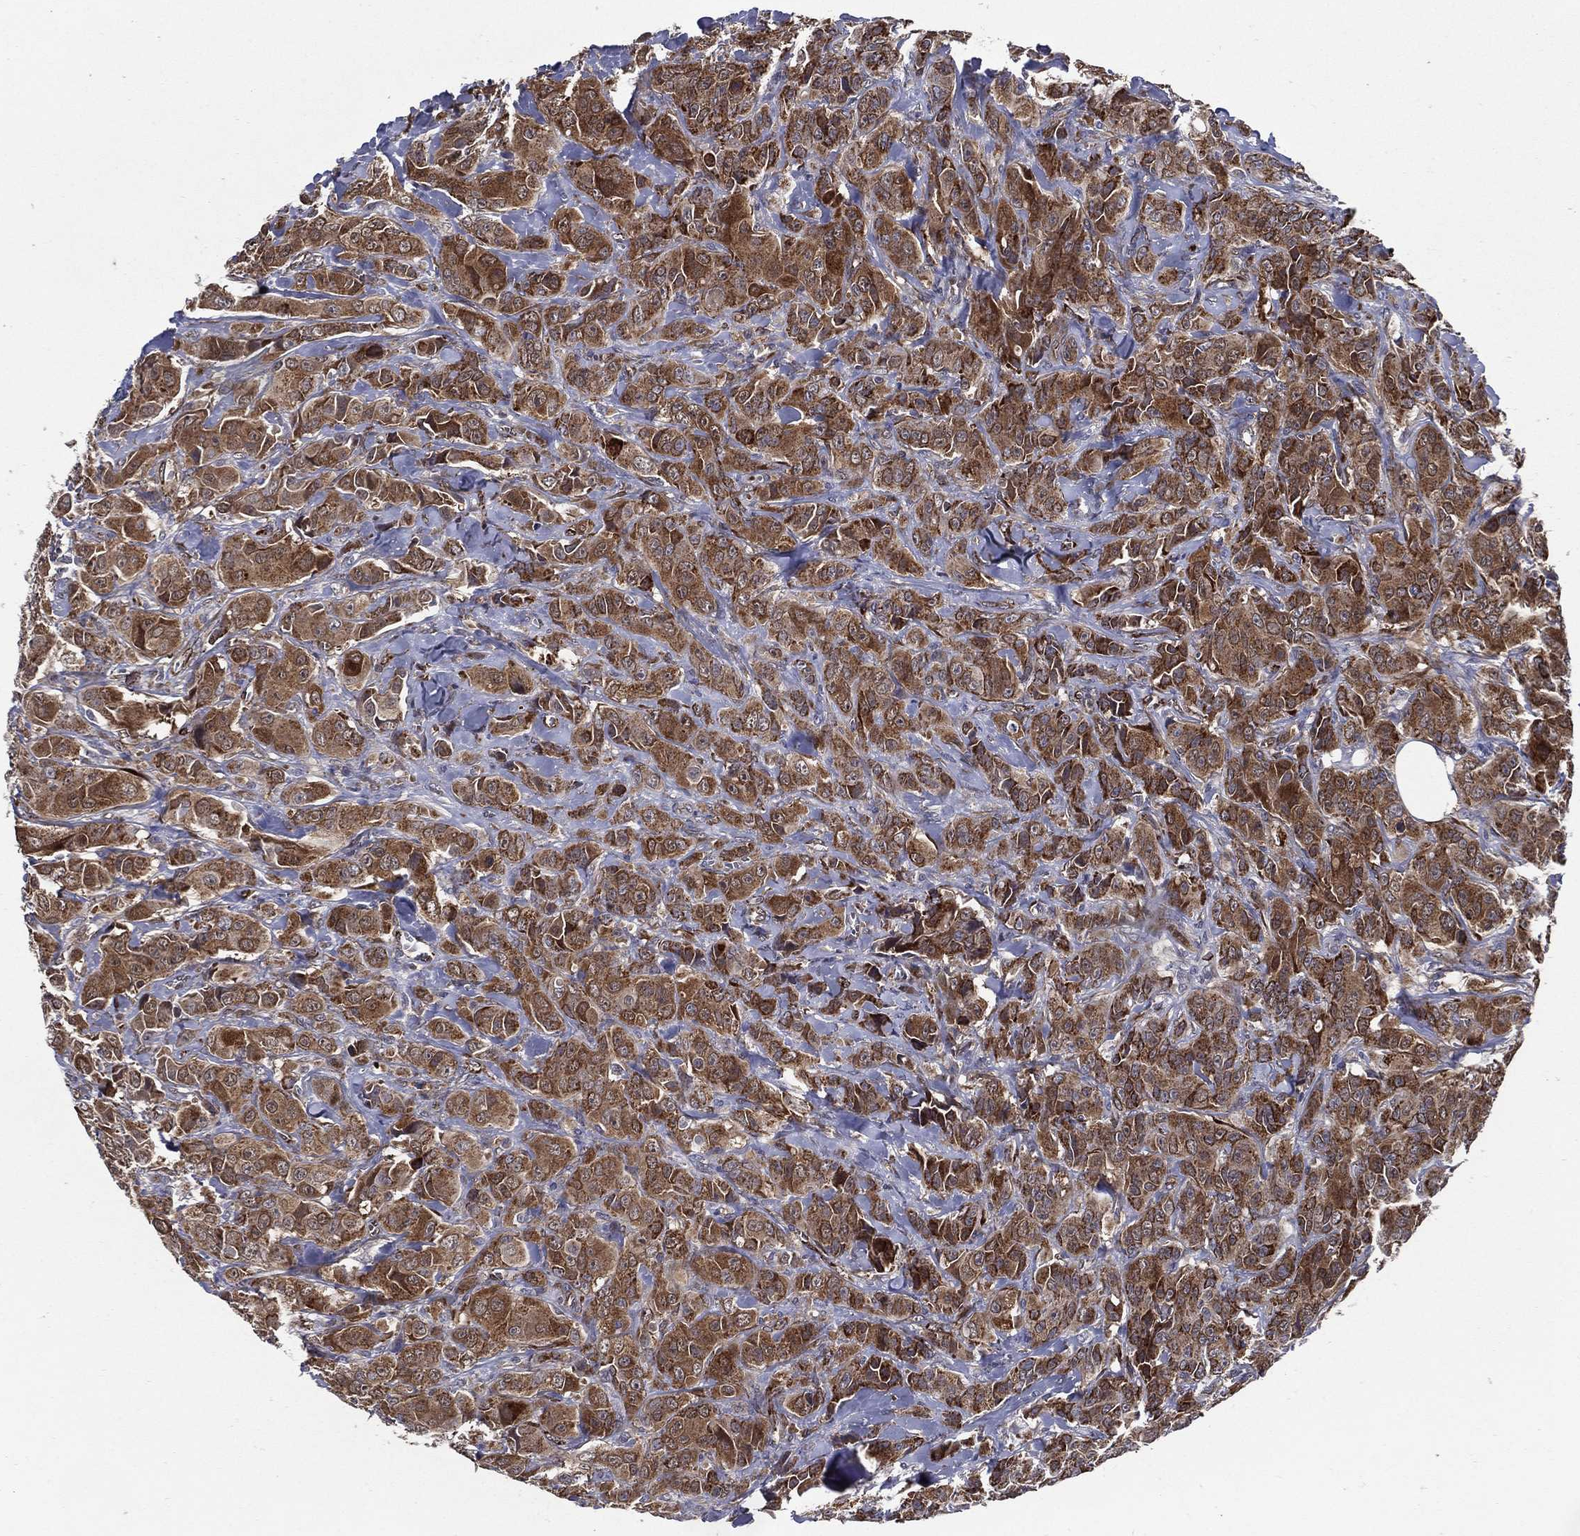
{"staining": {"intensity": "strong", "quantity": ">75%", "location": "cytoplasmic/membranous"}, "tissue": "breast cancer", "cell_type": "Tumor cells", "image_type": "cancer", "snomed": [{"axis": "morphology", "description": "Duct carcinoma"}, {"axis": "topography", "description": "Breast"}], "caption": "IHC of human breast cancer demonstrates high levels of strong cytoplasmic/membranous expression in about >75% of tumor cells. (Stains: DAB (3,3'-diaminobenzidine) in brown, nuclei in blue, Microscopy: brightfield microscopy at high magnification).", "gene": "ARHGAP11A", "patient": {"sex": "female", "age": 43}}